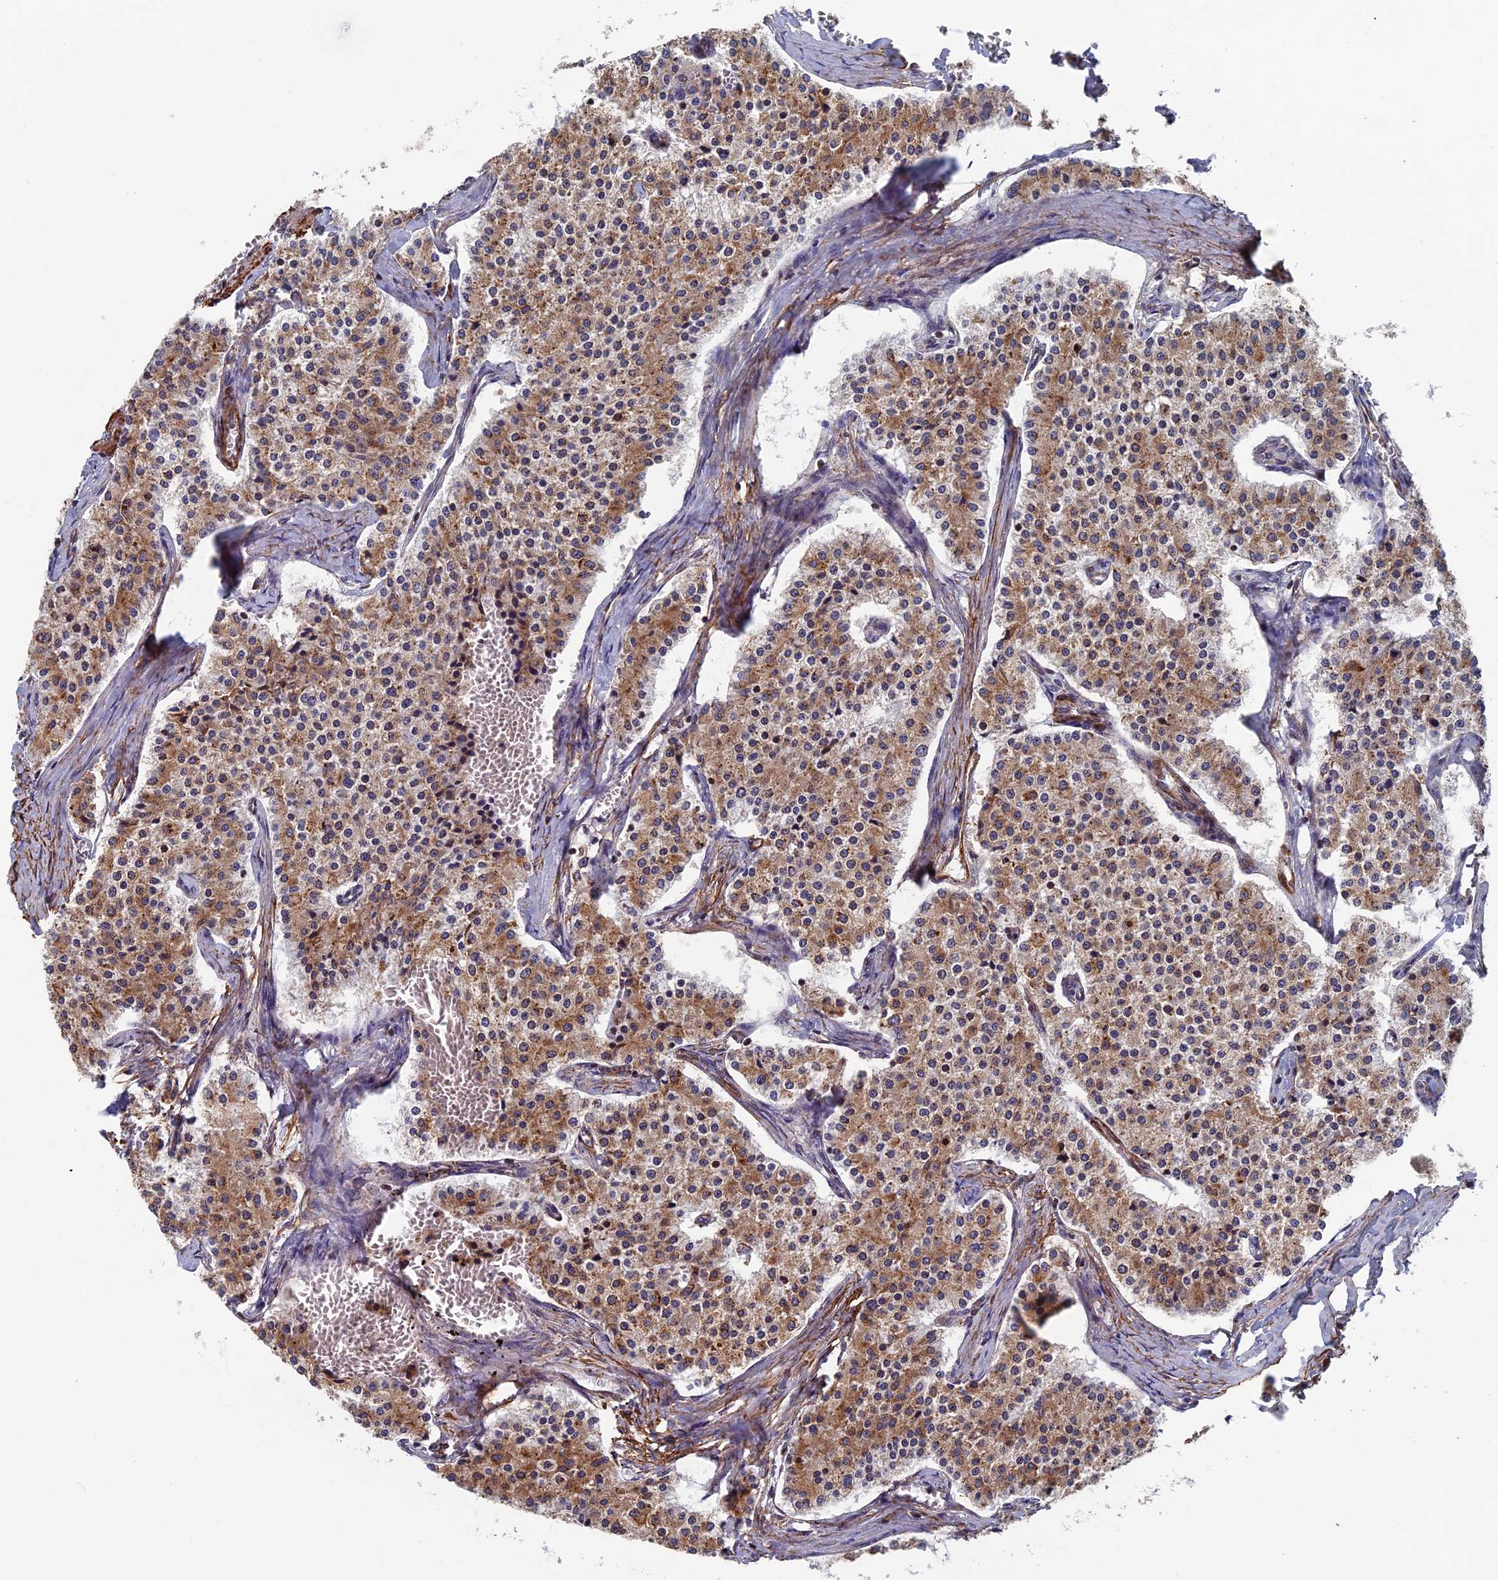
{"staining": {"intensity": "moderate", "quantity": ">75%", "location": "cytoplasmic/membranous"}, "tissue": "carcinoid", "cell_type": "Tumor cells", "image_type": "cancer", "snomed": [{"axis": "morphology", "description": "Carcinoid, malignant, NOS"}, {"axis": "topography", "description": "Colon"}], "caption": "Moderate cytoplasmic/membranous staining for a protein is identified in approximately >75% of tumor cells of malignant carcinoid using IHC.", "gene": "CTDP1", "patient": {"sex": "female", "age": 52}}